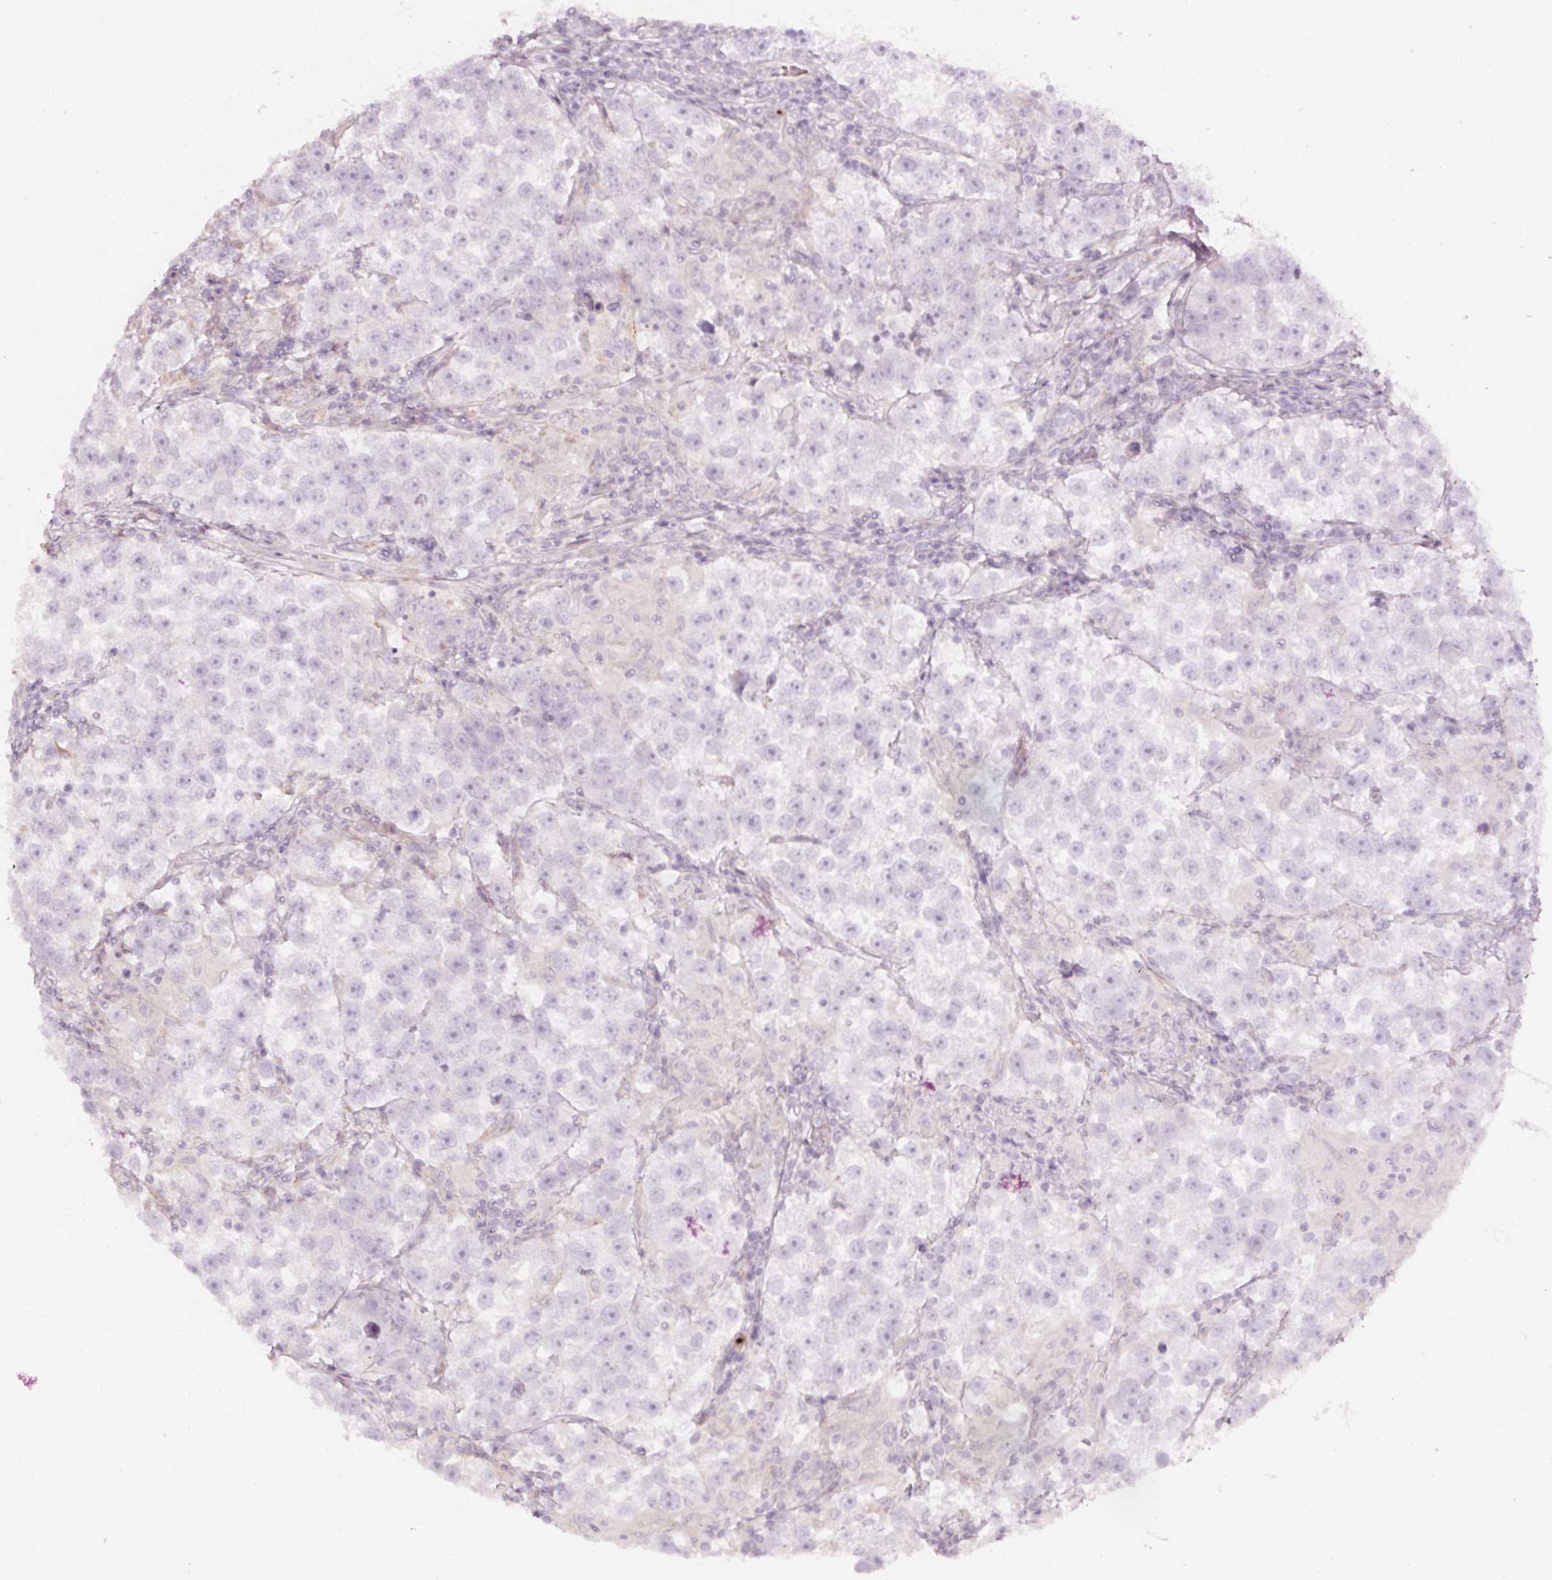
{"staining": {"intensity": "negative", "quantity": "none", "location": "none"}, "tissue": "testis cancer", "cell_type": "Tumor cells", "image_type": "cancer", "snomed": [{"axis": "morphology", "description": "Seminoma, NOS"}, {"axis": "topography", "description": "Testis"}], "caption": "Immunohistochemistry (IHC) micrograph of neoplastic tissue: seminoma (testis) stained with DAB reveals no significant protein positivity in tumor cells.", "gene": "NBPF11", "patient": {"sex": "male", "age": 46}}